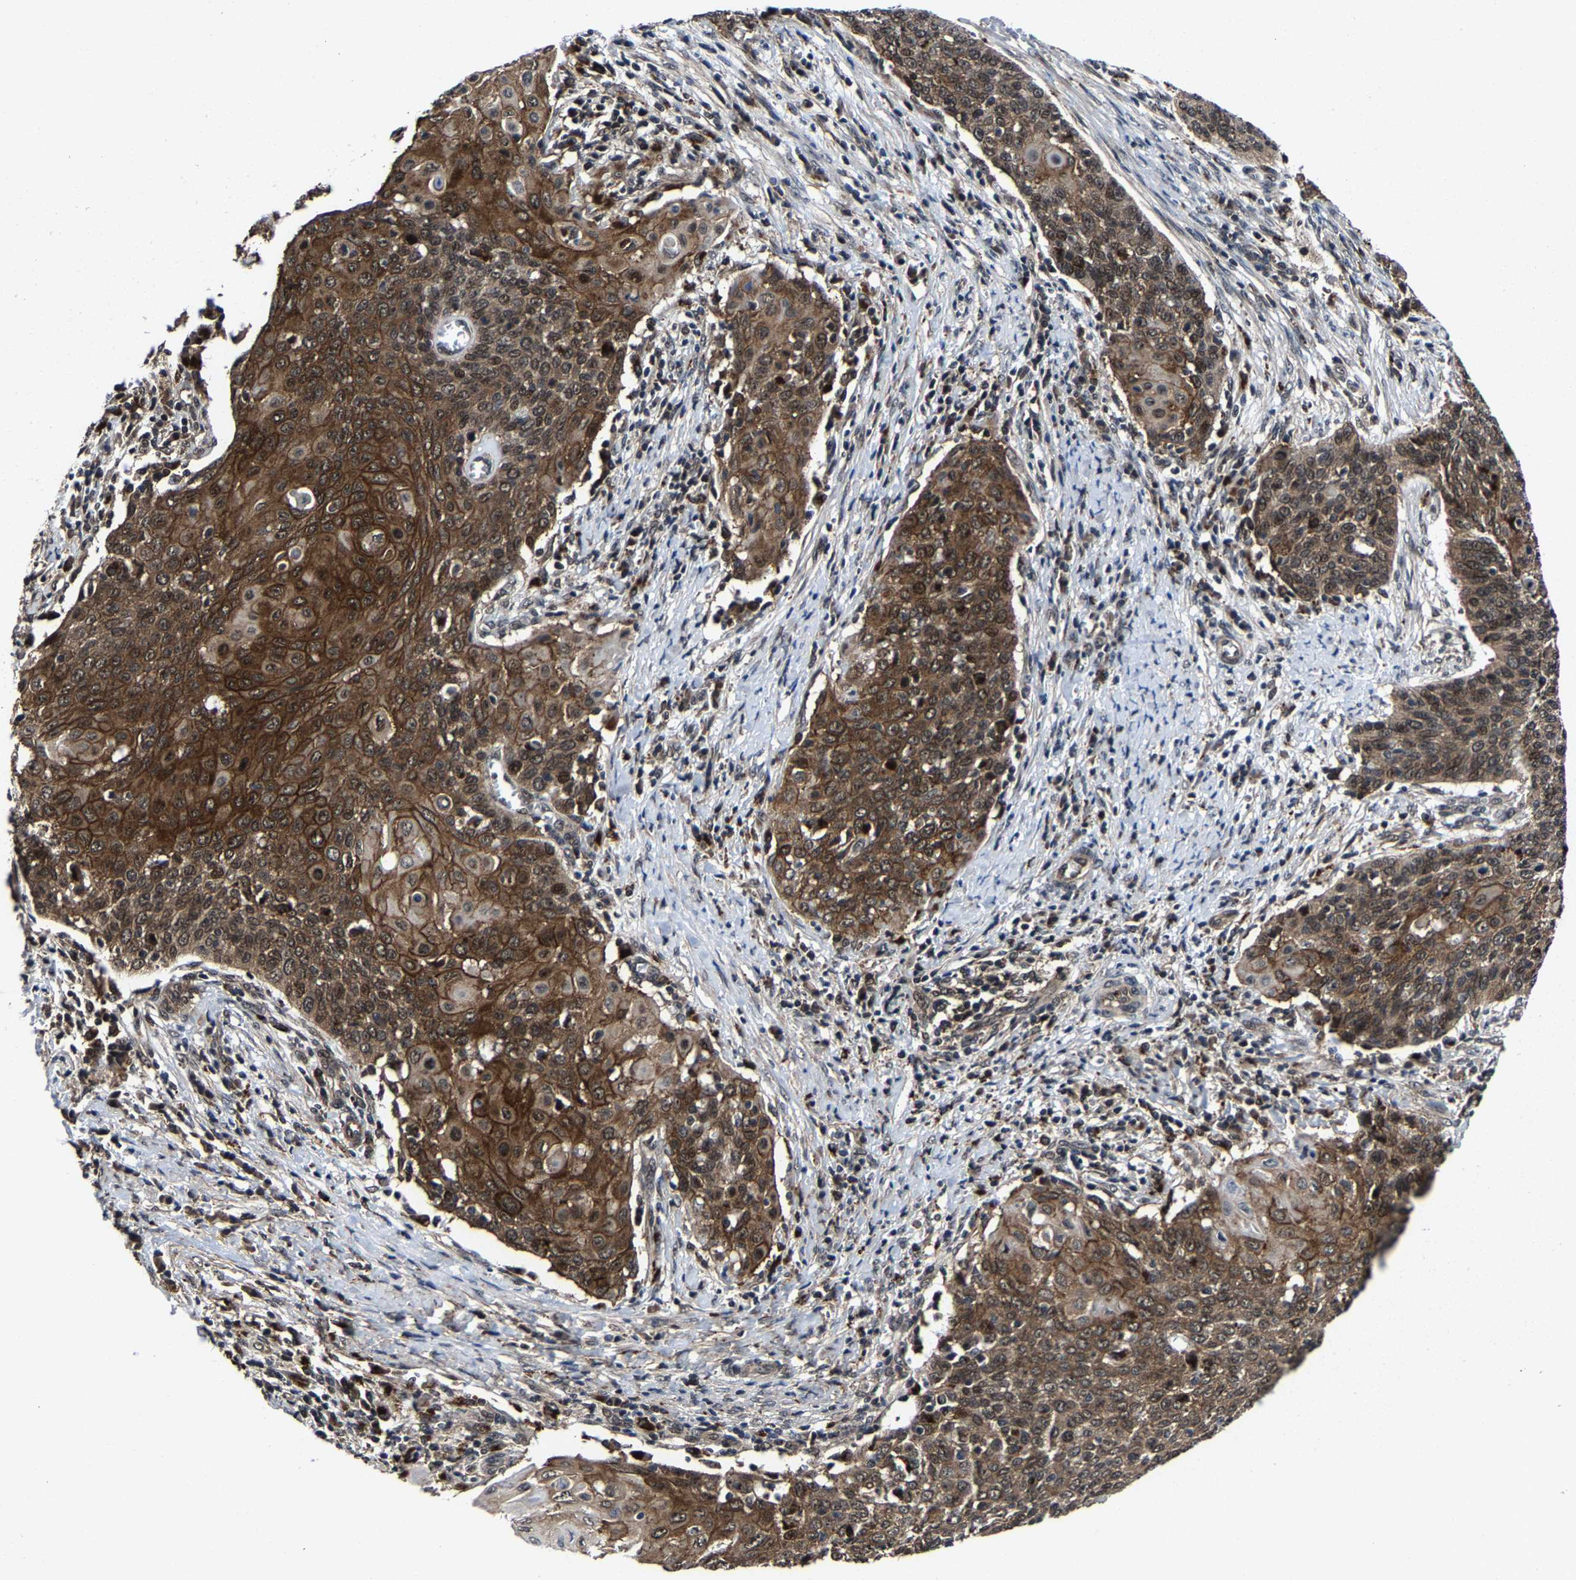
{"staining": {"intensity": "strong", "quantity": ">75%", "location": "cytoplasmic/membranous,nuclear"}, "tissue": "cervical cancer", "cell_type": "Tumor cells", "image_type": "cancer", "snomed": [{"axis": "morphology", "description": "Squamous cell carcinoma, NOS"}, {"axis": "topography", "description": "Cervix"}], "caption": "A brown stain labels strong cytoplasmic/membranous and nuclear staining of a protein in cervical squamous cell carcinoma tumor cells.", "gene": "ZCCHC7", "patient": {"sex": "female", "age": 39}}